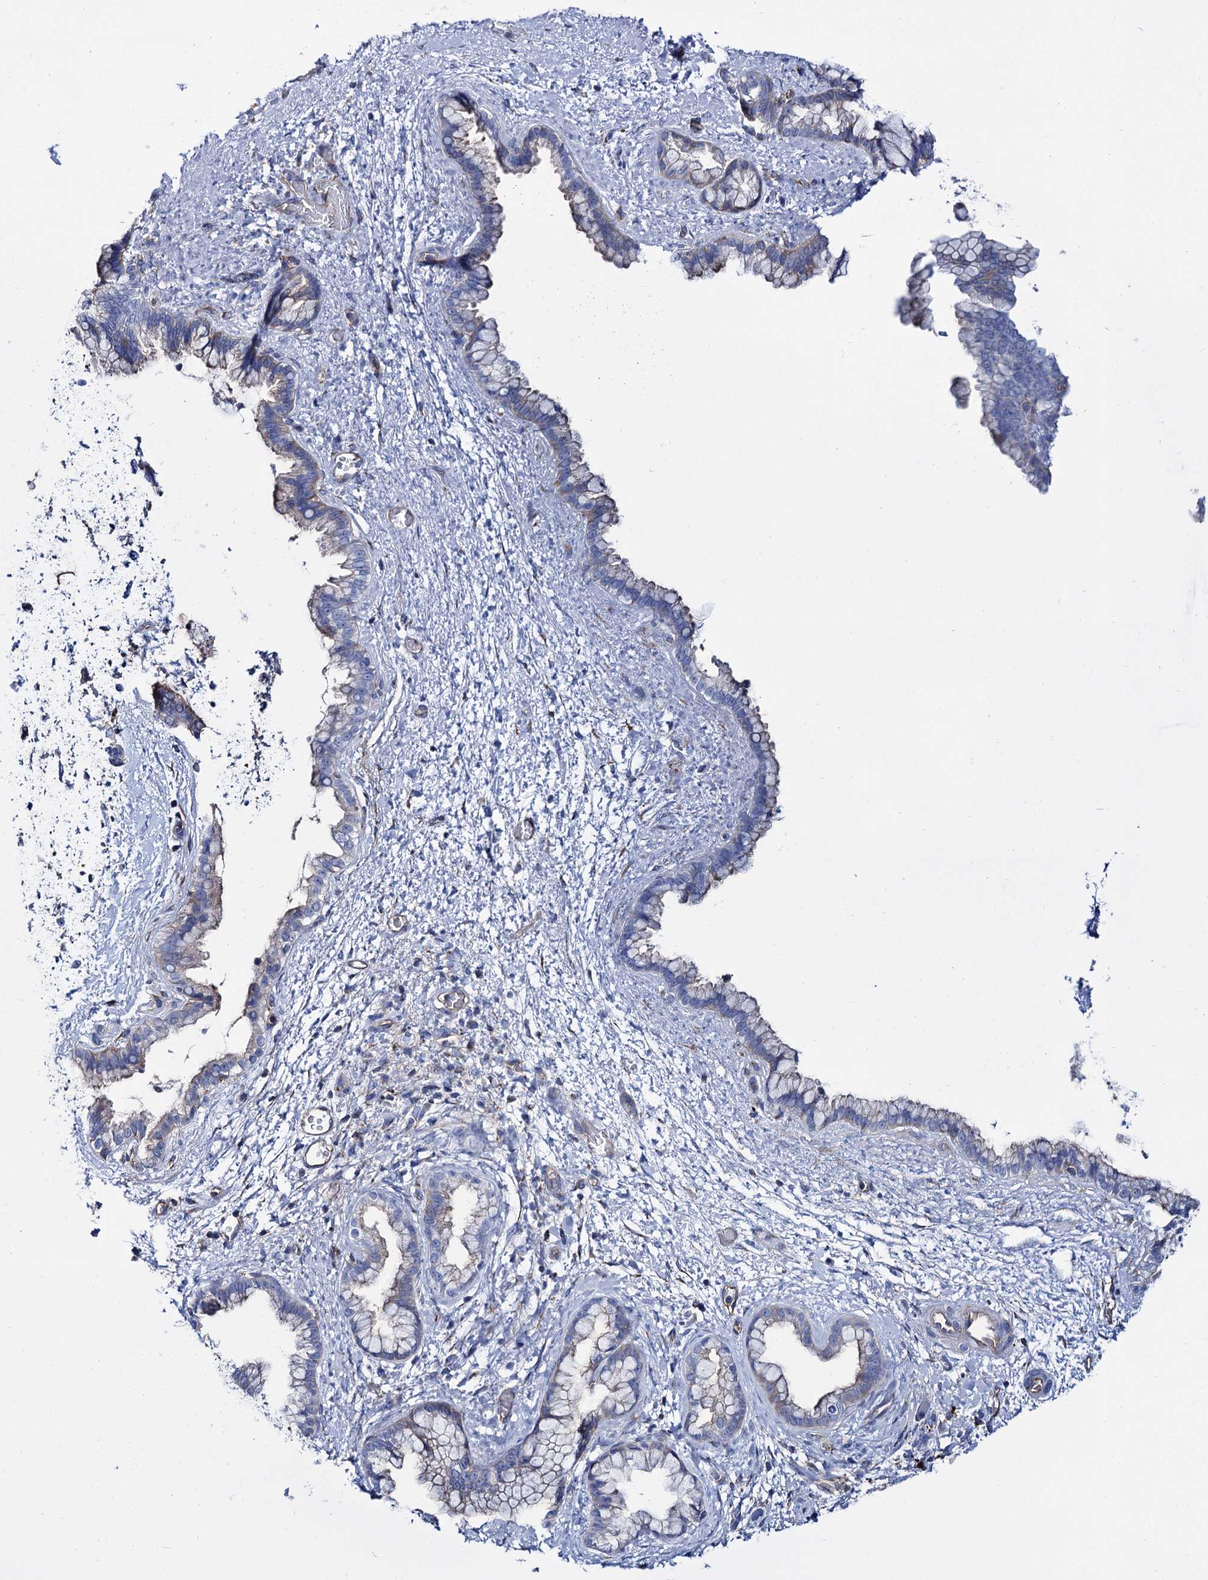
{"staining": {"intensity": "weak", "quantity": "25%-75%", "location": "cytoplasmic/membranous"}, "tissue": "pancreatic cancer", "cell_type": "Tumor cells", "image_type": "cancer", "snomed": [{"axis": "morphology", "description": "Adenocarcinoma, NOS"}, {"axis": "topography", "description": "Pancreas"}], "caption": "An immunohistochemistry (IHC) micrograph of tumor tissue is shown. Protein staining in brown labels weak cytoplasmic/membranous positivity in pancreatic cancer within tumor cells.", "gene": "SCPEP1", "patient": {"sex": "female", "age": 78}}